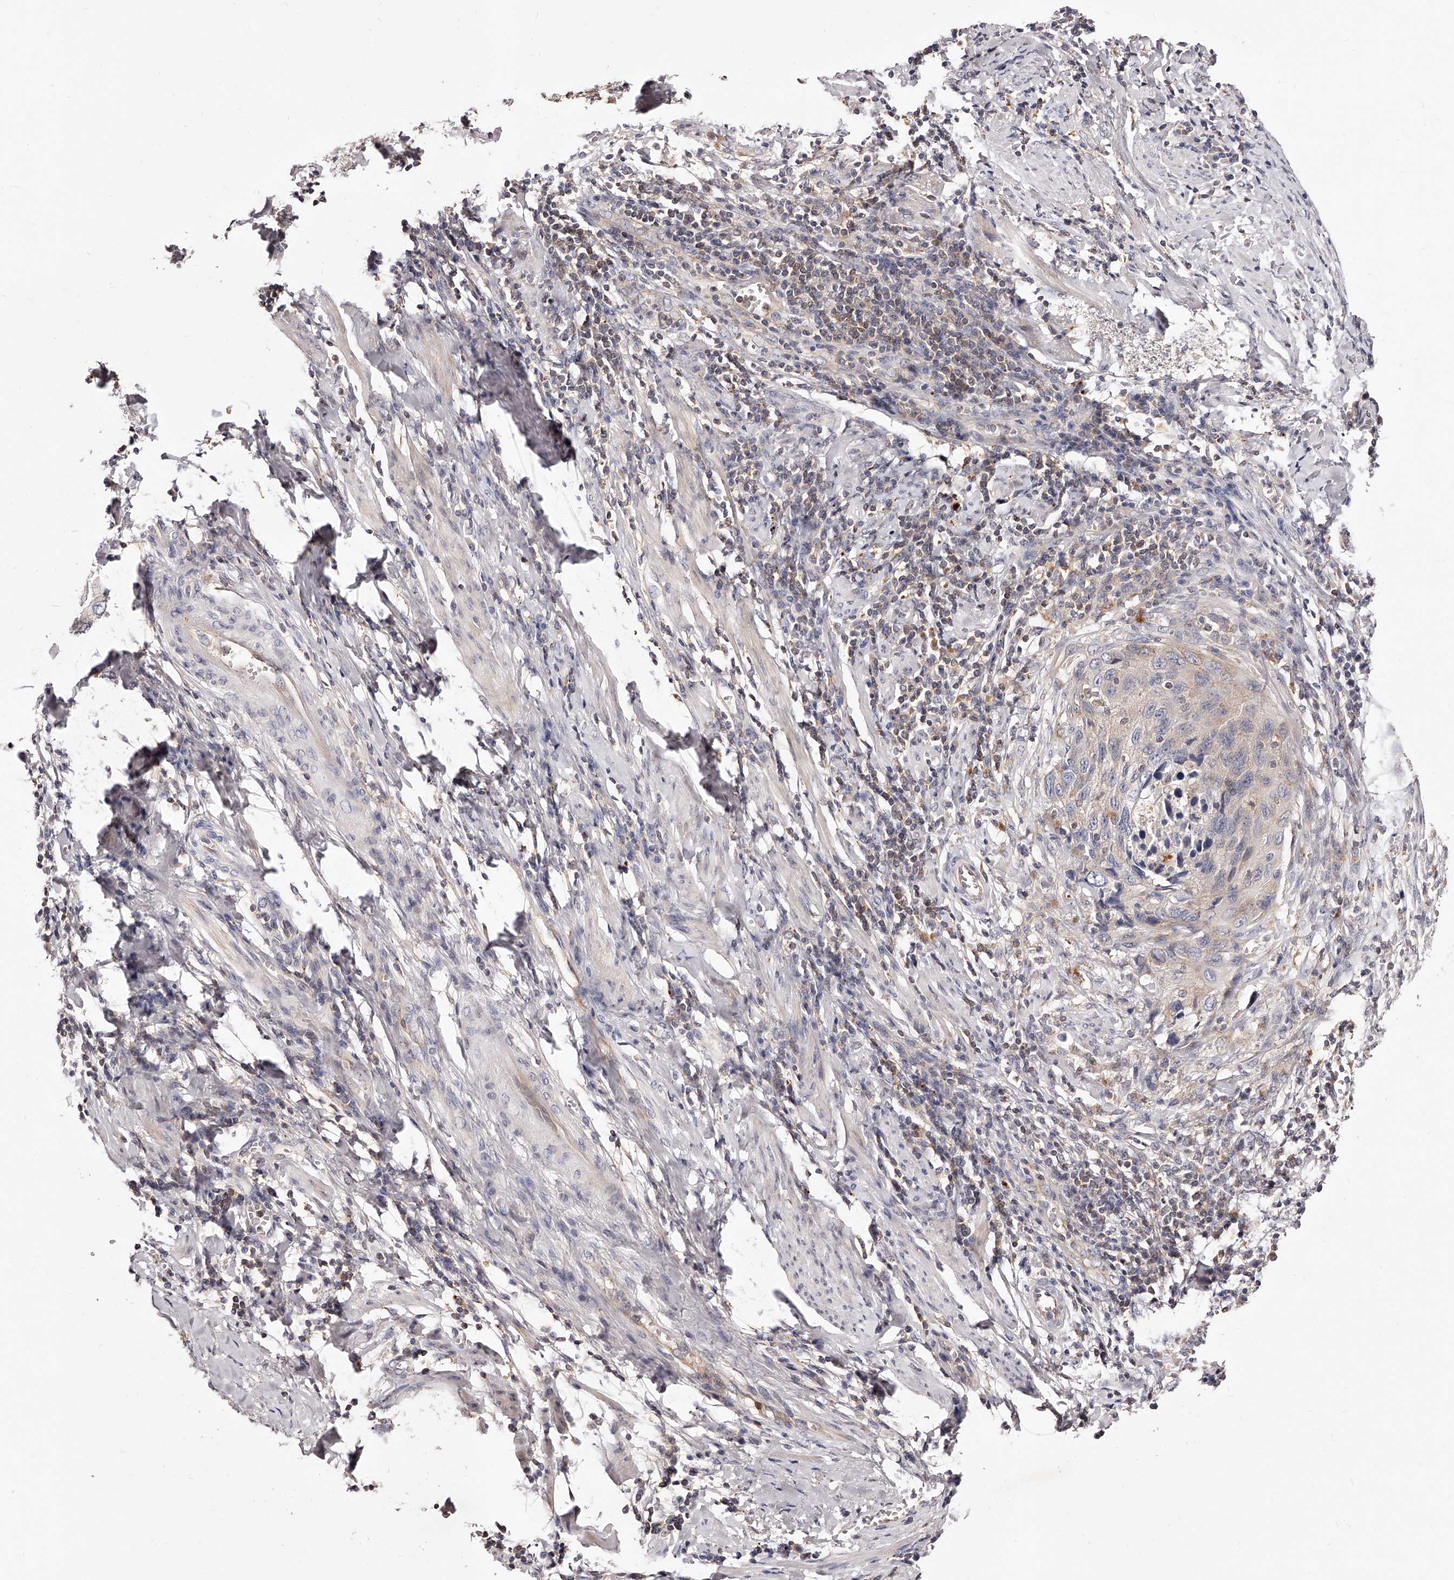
{"staining": {"intensity": "negative", "quantity": "none", "location": "none"}, "tissue": "cervical cancer", "cell_type": "Tumor cells", "image_type": "cancer", "snomed": [{"axis": "morphology", "description": "Squamous cell carcinoma, NOS"}, {"axis": "topography", "description": "Cervix"}], "caption": "Immunohistochemical staining of human cervical cancer (squamous cell carcinoma) displays no significant staining in tumor cells. Brightfield microscopy of immunohistochemistry (IHC) stained with DAB (3,3'-diaminobenzidine) (brown) and hematoxylin (blue), captured at high magnification.", "gene": "PHACTR1", "patient": {"sex": "female", "age": 53}}